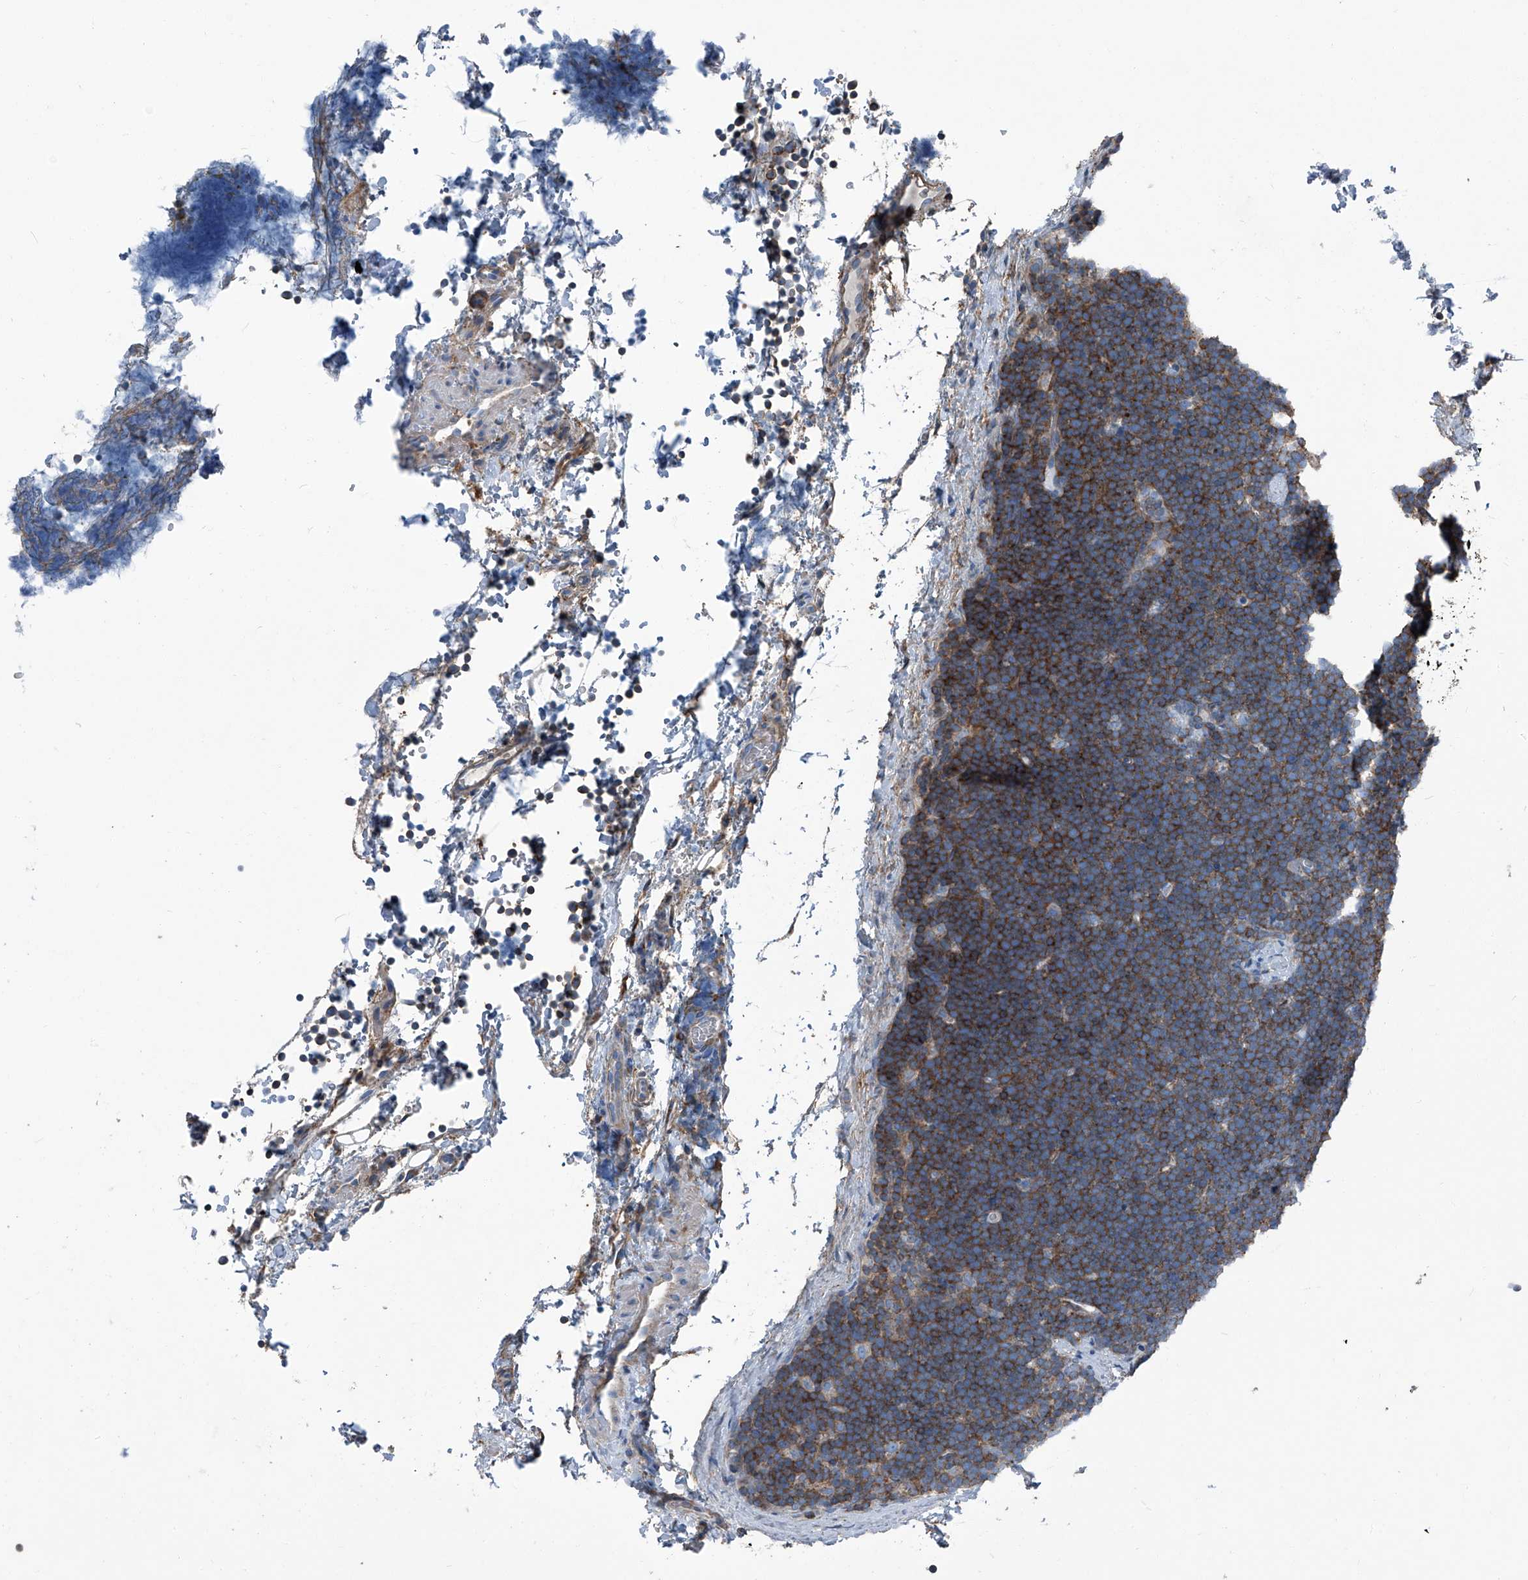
{"staining": {"intensity": "moderate", "quantity": ">75%", "location": "cytoplasmic/membranous"}, "tissue": "lymphoma", "cell_type": "Tumor cells", "image_type": "cancer", "snomed": [{"axis": "morphology", "description": "Malignant lymphoma, non-Hodgkin's type, High grade"}, {"axis": "topography", "description": "Lymph node"}], "caption": "This is a photomicrograph of IHC staining of high-grade malignant lymphoma, non-Hodgkin's type, which shows moderate staining in the cytoplasmic/membranous of tumor cells.", "gene": "SEPTIN7", "patient": {"sex": "male", "age": 13}}